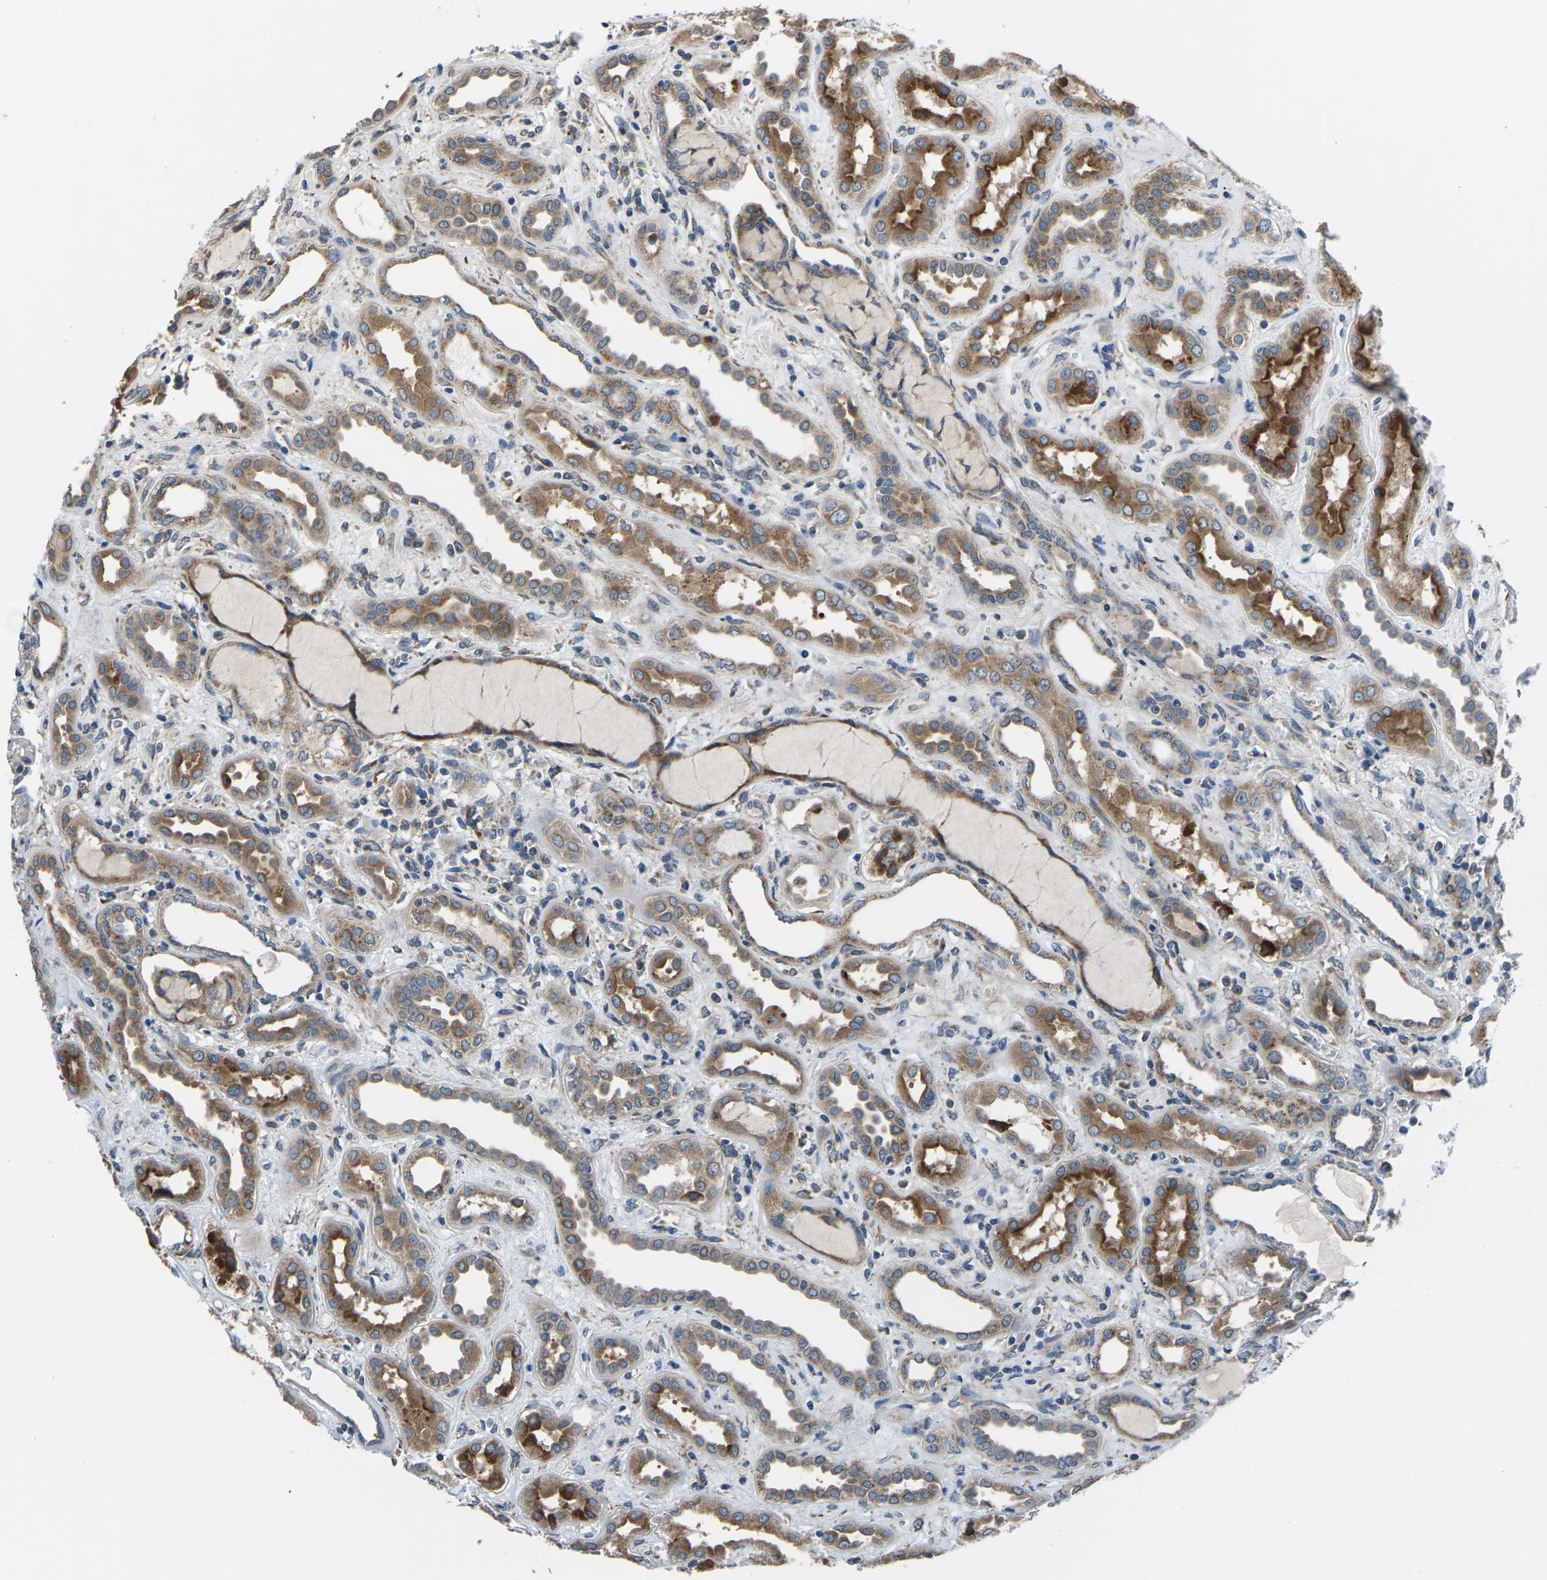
{"staining": {"intensity": "negative", "quantity": "none", "location": "none"}, "tissue": "kidney", "cell_type": "Cells in glomeruli", "image_type": "normal", "snomed": [{"axis": "morphology", "description": "Normal tissue, NOS"}, {"axis": "topography", "description": "Kidney"}], "caption": "High power microscopy histopathology image of an immunohistochemistry (IHC) histopathology image of normal kidney, revealing no significant staining in cells in glomeruli.", "gene": "GABRP", "patient": {"sex": "male", "age": 59}}